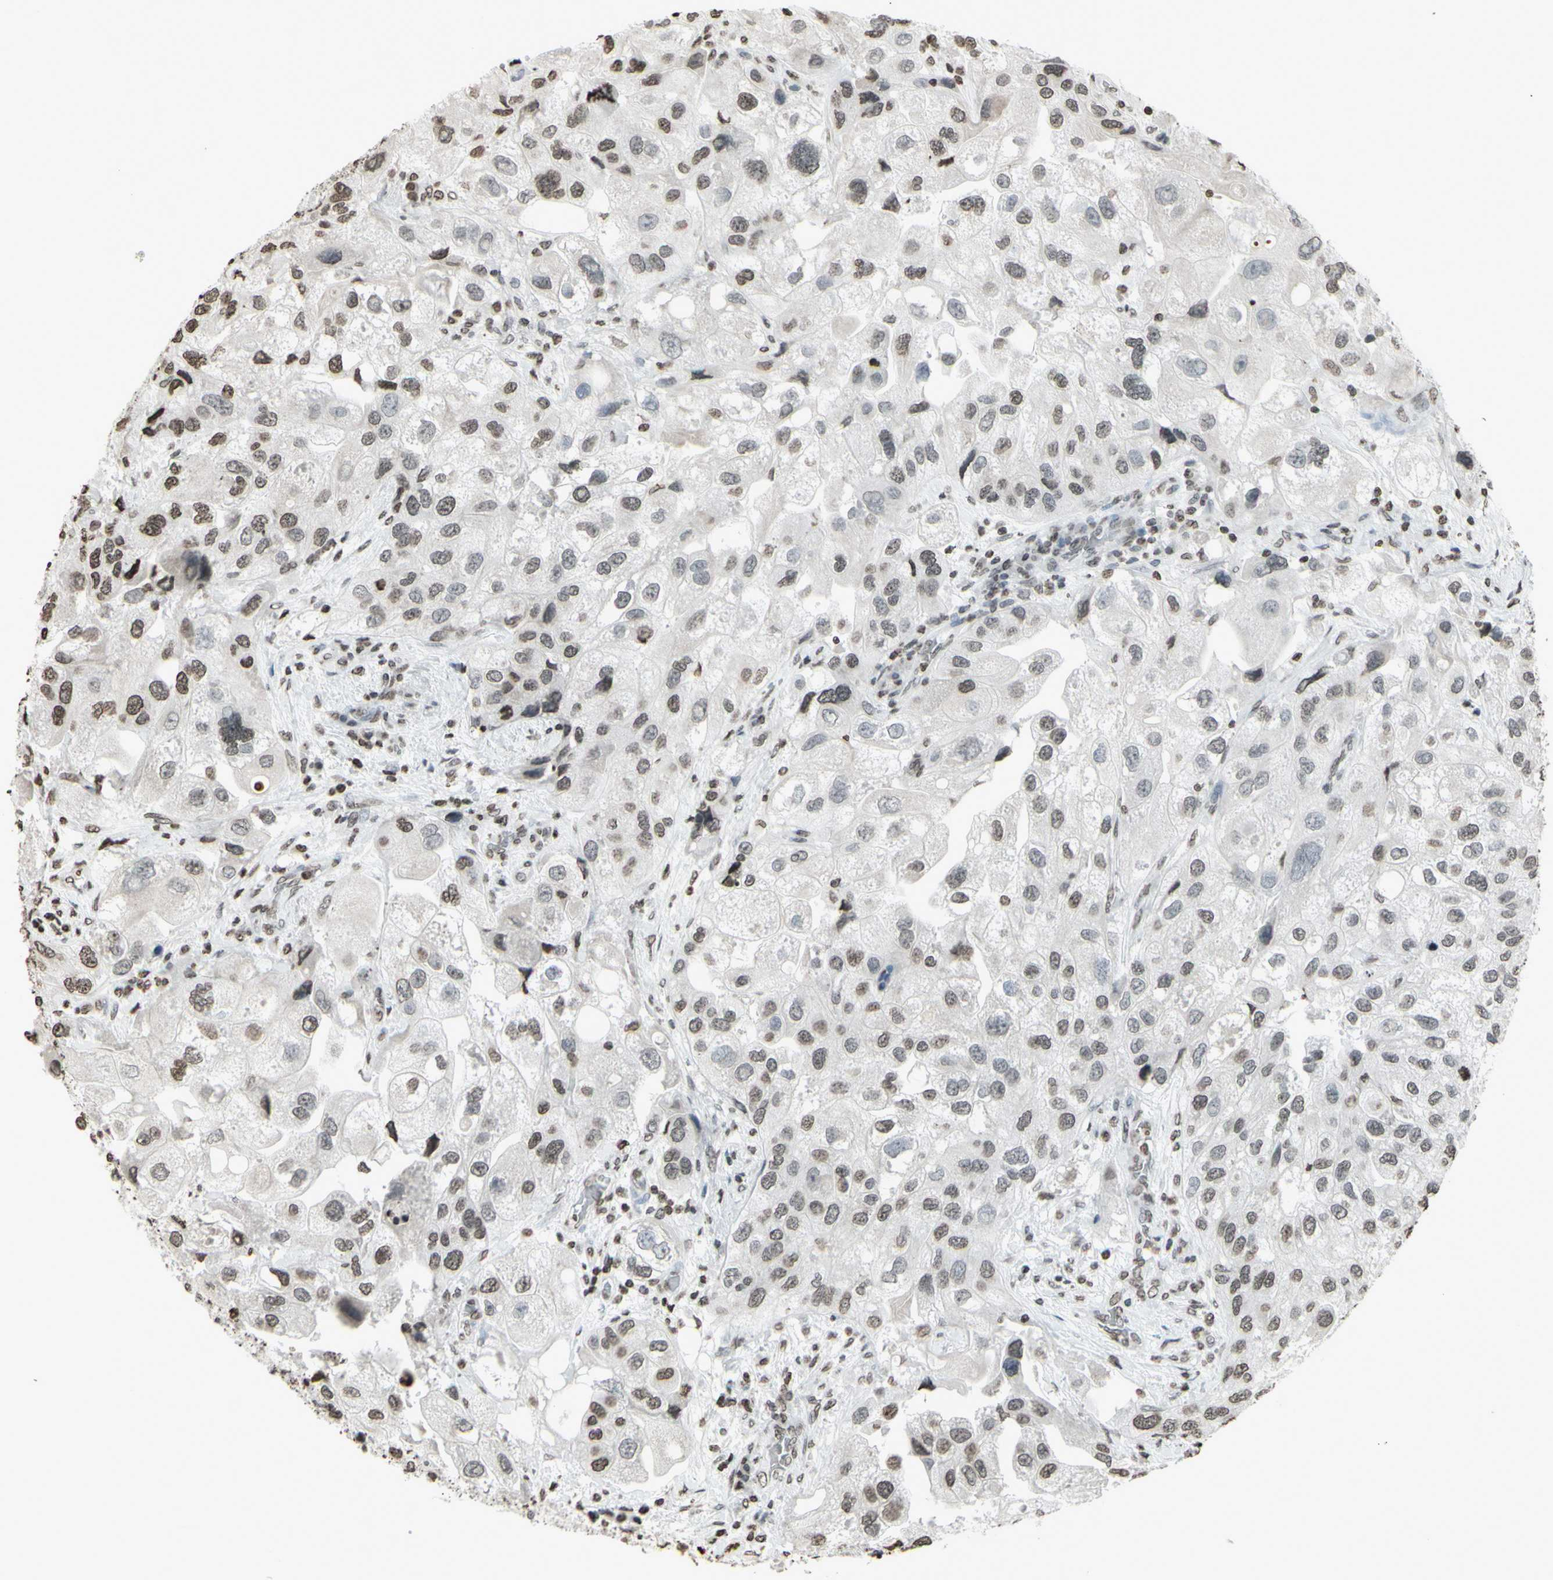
{"staining": {"intensity": "weak", "quantity": "25%-75%", "location": "nuclear"}, "tissue": "urothelial cancer", "cell_type": "Tumor cells", "image_type": "cancer", "snomed": [{"axis": "morphology", "description": "Urothelial carcinoma, High grade"}, {"axis": "topography", "description": "Urinary bladder"}], "caption": "A low amount of weak nuclear positivity is identified in approximately 25%-75% of tumor cells in urothelial carcinoma (high-grade) tissue. Nuclei are stained in blue.", "gene": "CD79B", "patient": {"sex": "female", "age": 64}}